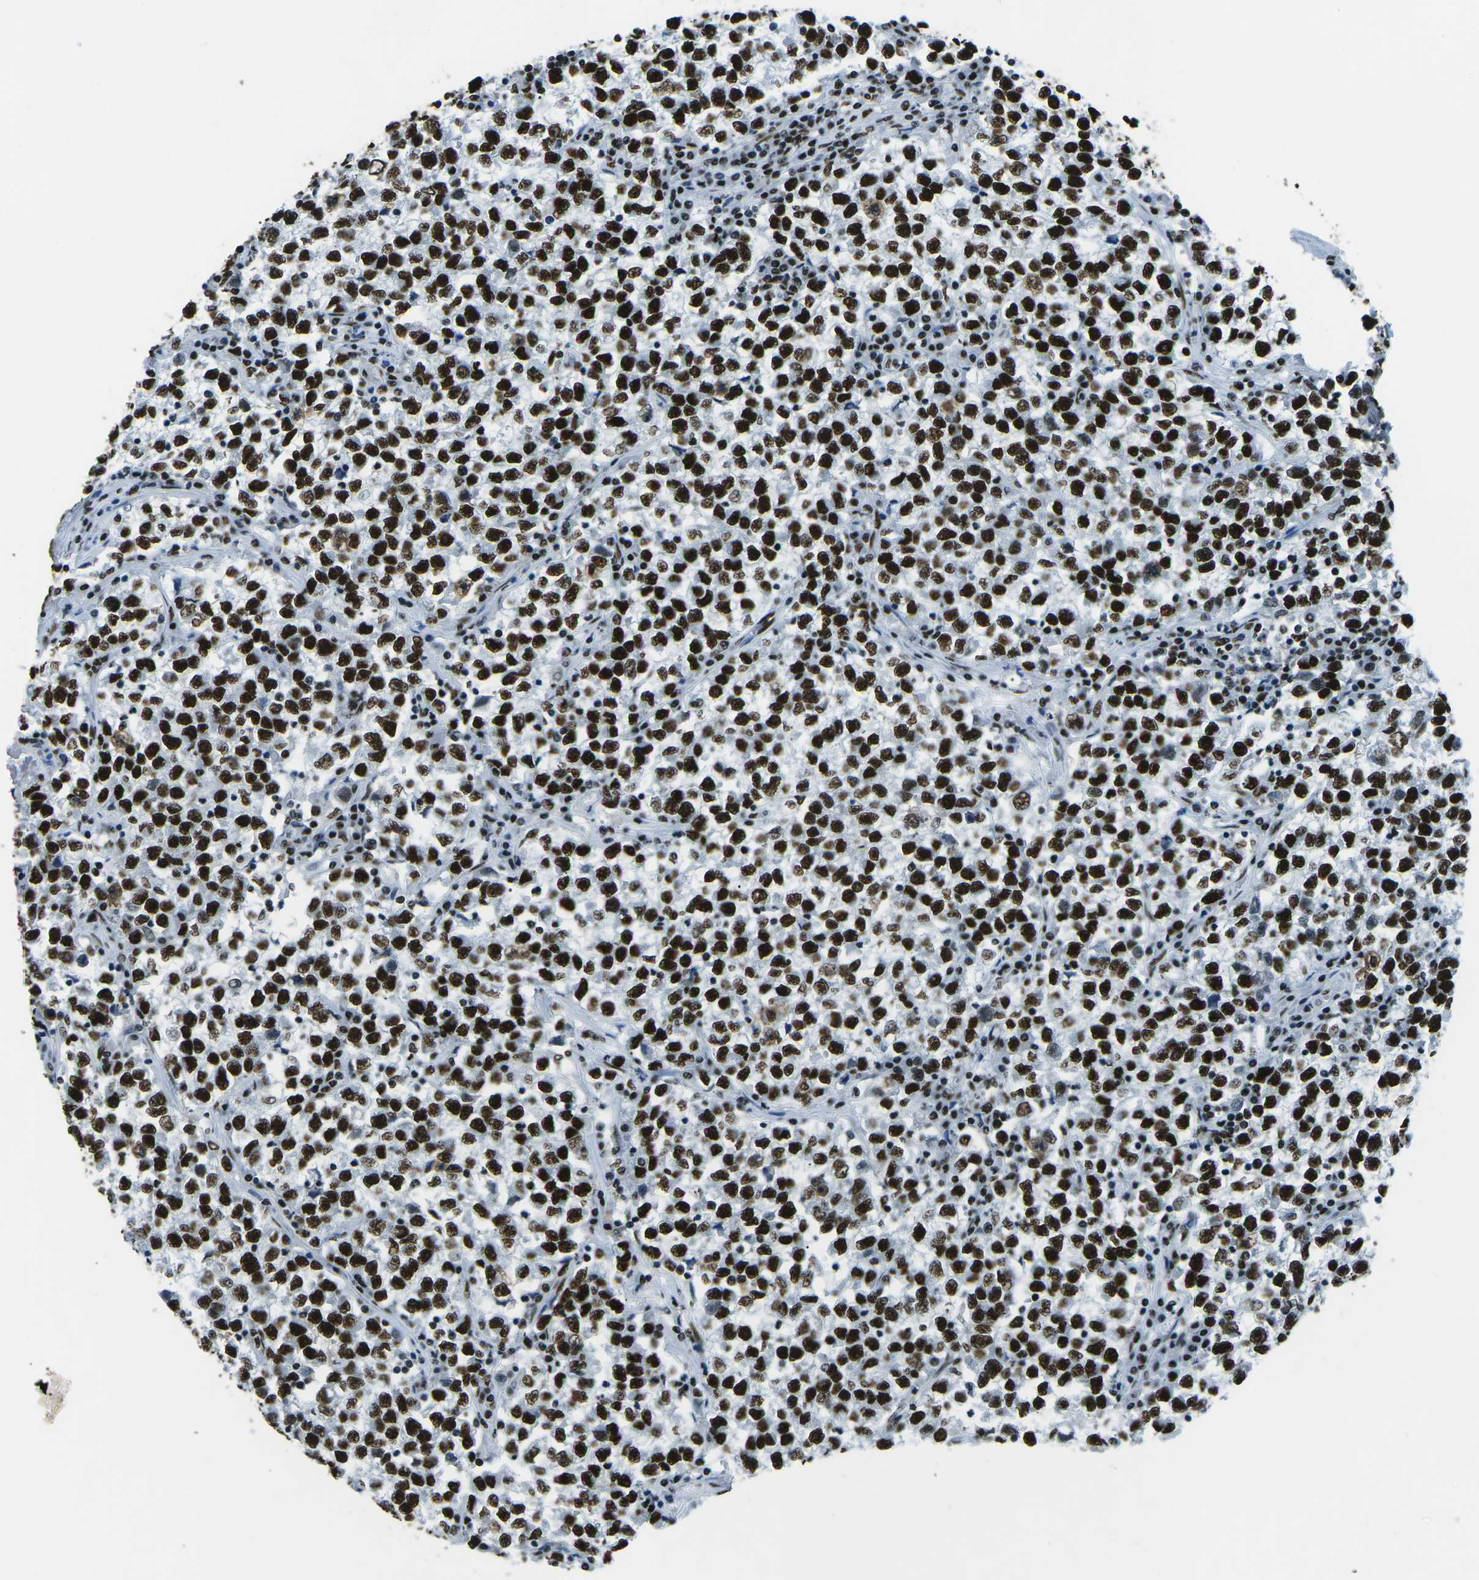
{"staining": {"intensity": "strong", "quantity": ">75%", "location": "nuclear"}, "tissue": "testis cancer", "cell_type": "Tumor cells", "image_type": "cancer", "snomed": [{"axis": "morphology", "description": "Seminoma, NOS"}, {"axis": "topography", "description": "Testis"}], "caption": "Testis cancer stained with IHC exhibits strong nuclear positivity in about >75% of tumor cells. The staining is performed using DAB (3,3'-diaminobenzidine) brown chromogen to label protein expression. The nuclei are counter-stained blue using hematoxylin.", "gene": "HNRNPL", "patient": {"sex": "male", "age": 22}}